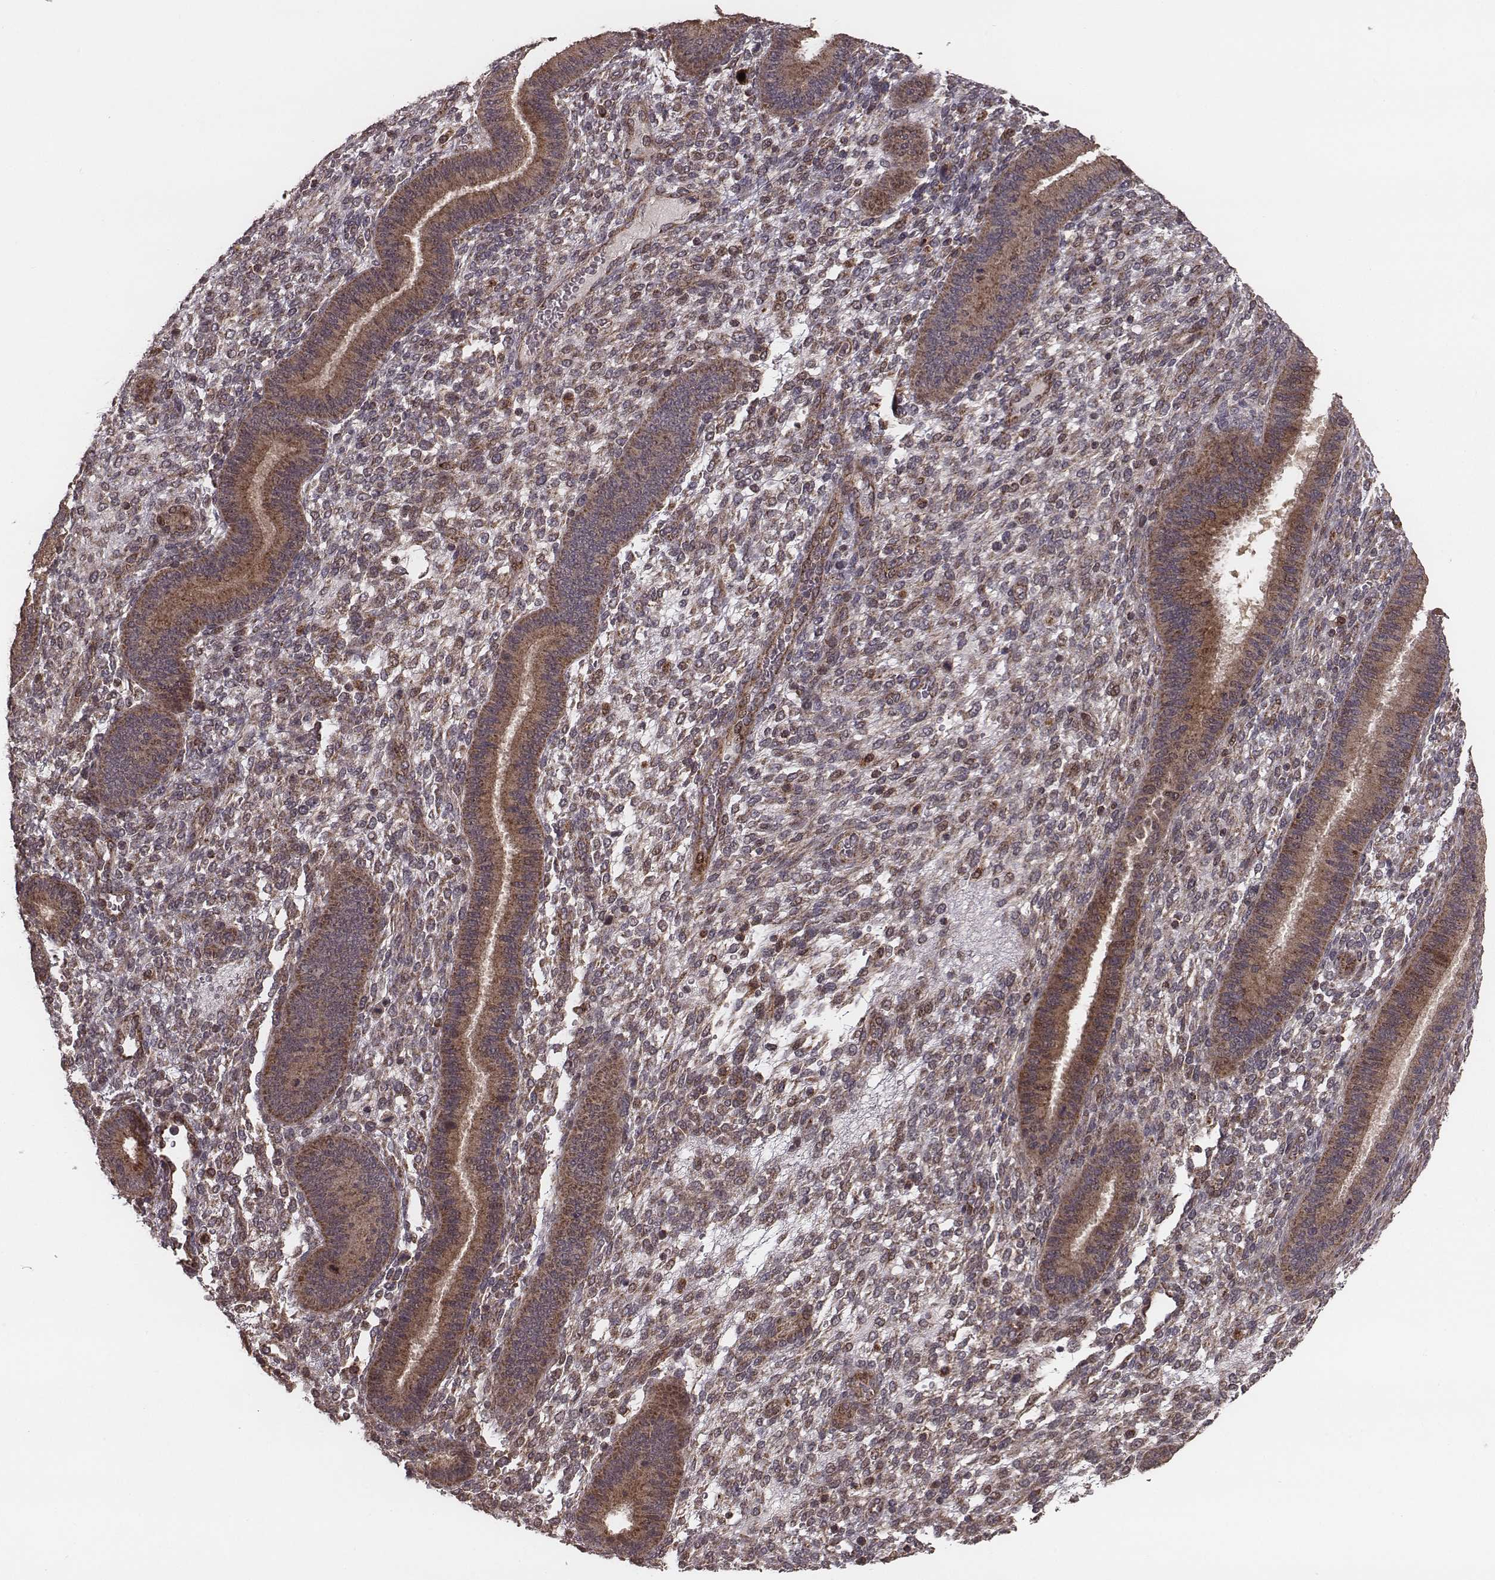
{"staining": {"intensity": "moderate", "quantity": "<25%", "location": "cytoplasmic/membranous"}, "tissue": "endometrium", "cell_type": "Cells in endometrial stroma", "image_type": "normal", "snomed": [{"axis": "morphology", "description": "Normal tissue, NOS"}, {"axis": "topography", "description": "Endometrium"}], "caption": "A micrograph showing moderate cytoplasmic/membranous expression in approximately <25% of cells in endometrial stroma in benign endometrium, as visualized by brown immunohistochemical staining.", "gene": "ZDHHC21", "patient": {"sex": "female", "age": 39}}